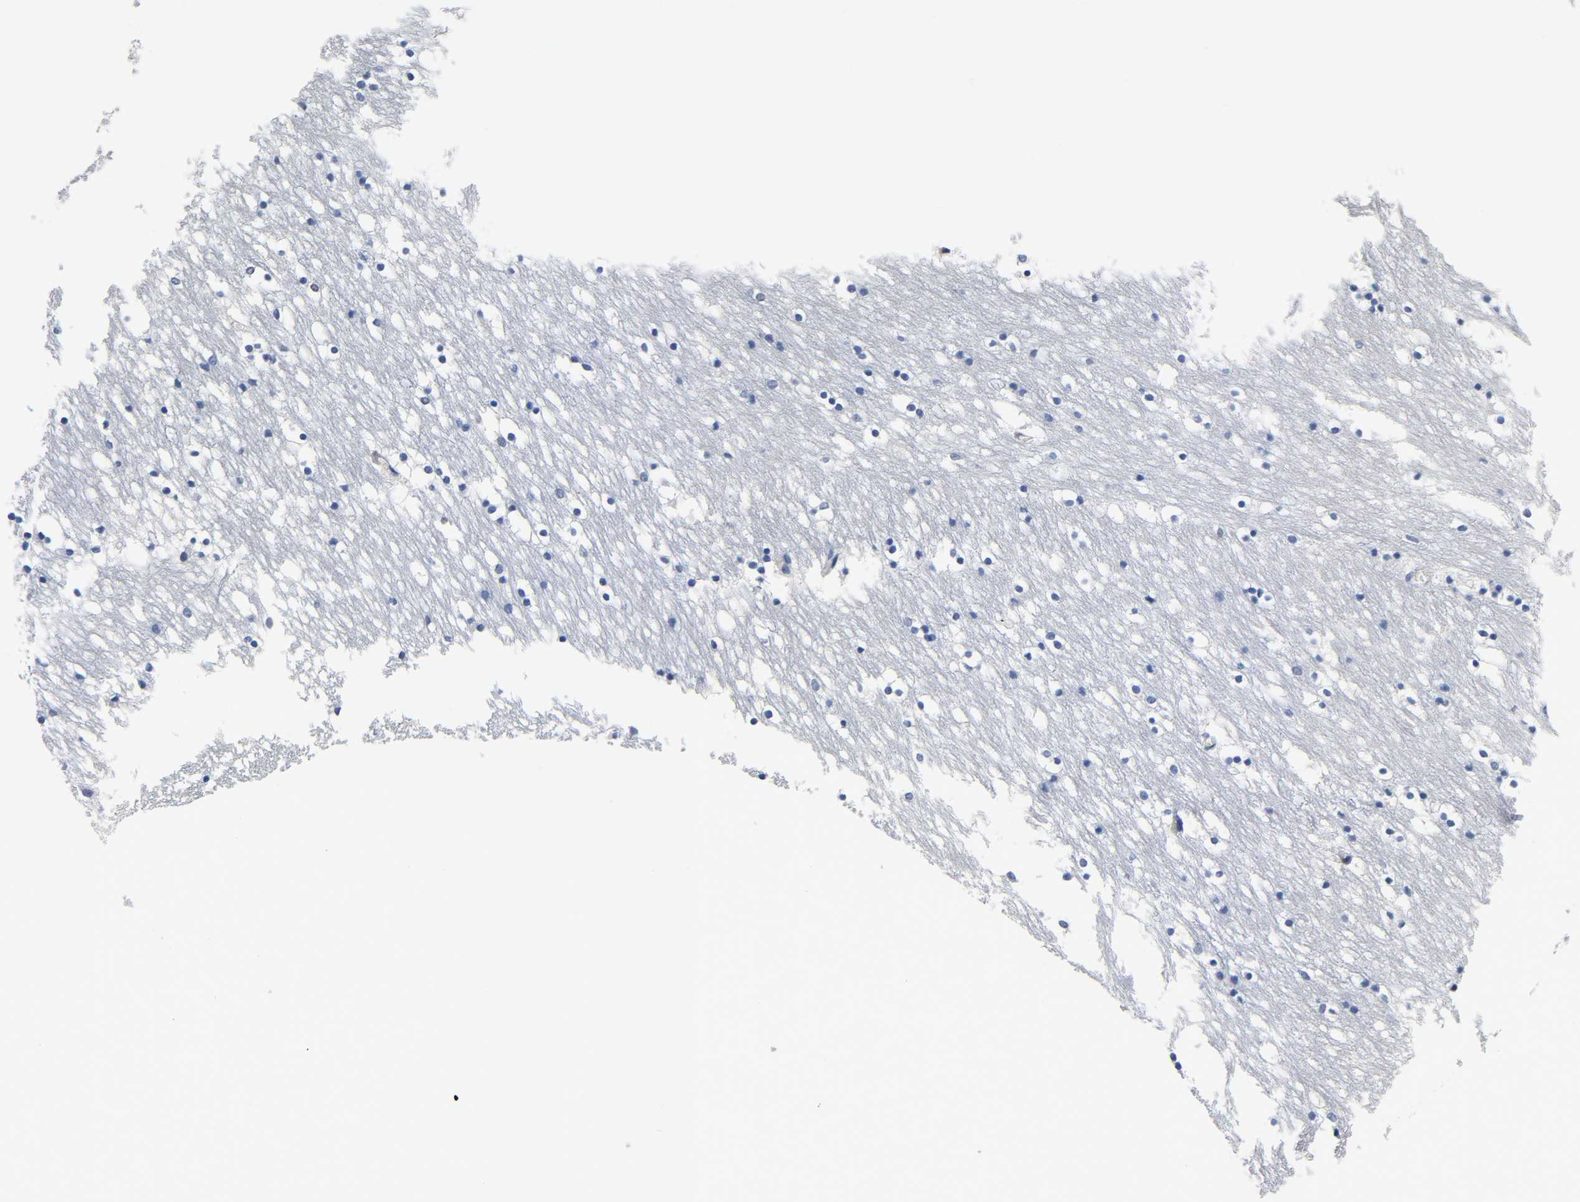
{"staining": {"intensity": "weak", "quantity": "<25%", "location": "nuclear"}, "tissue": "caudate", "cell_type": "Glial cells", "image_type": "normal", "snomed": [{"axis": "morphology", "description": "Normal tissue, NOS"}, {"axis": "topography", "description": "Lateral ventricle wall"}], "caption": "Immunohistochemistry (IHC) histopathology image of unremarkable caudate stained for a protein (brown), which exhibits no positivity in glial cells. Brightfield microscopy of immunohistochemistry (IHC) stained with DAB (brown) and hematoxylin (blue), captured at high magnification.", "gene": "NAB2", "patient": {"sex": "male", "age": 45}}